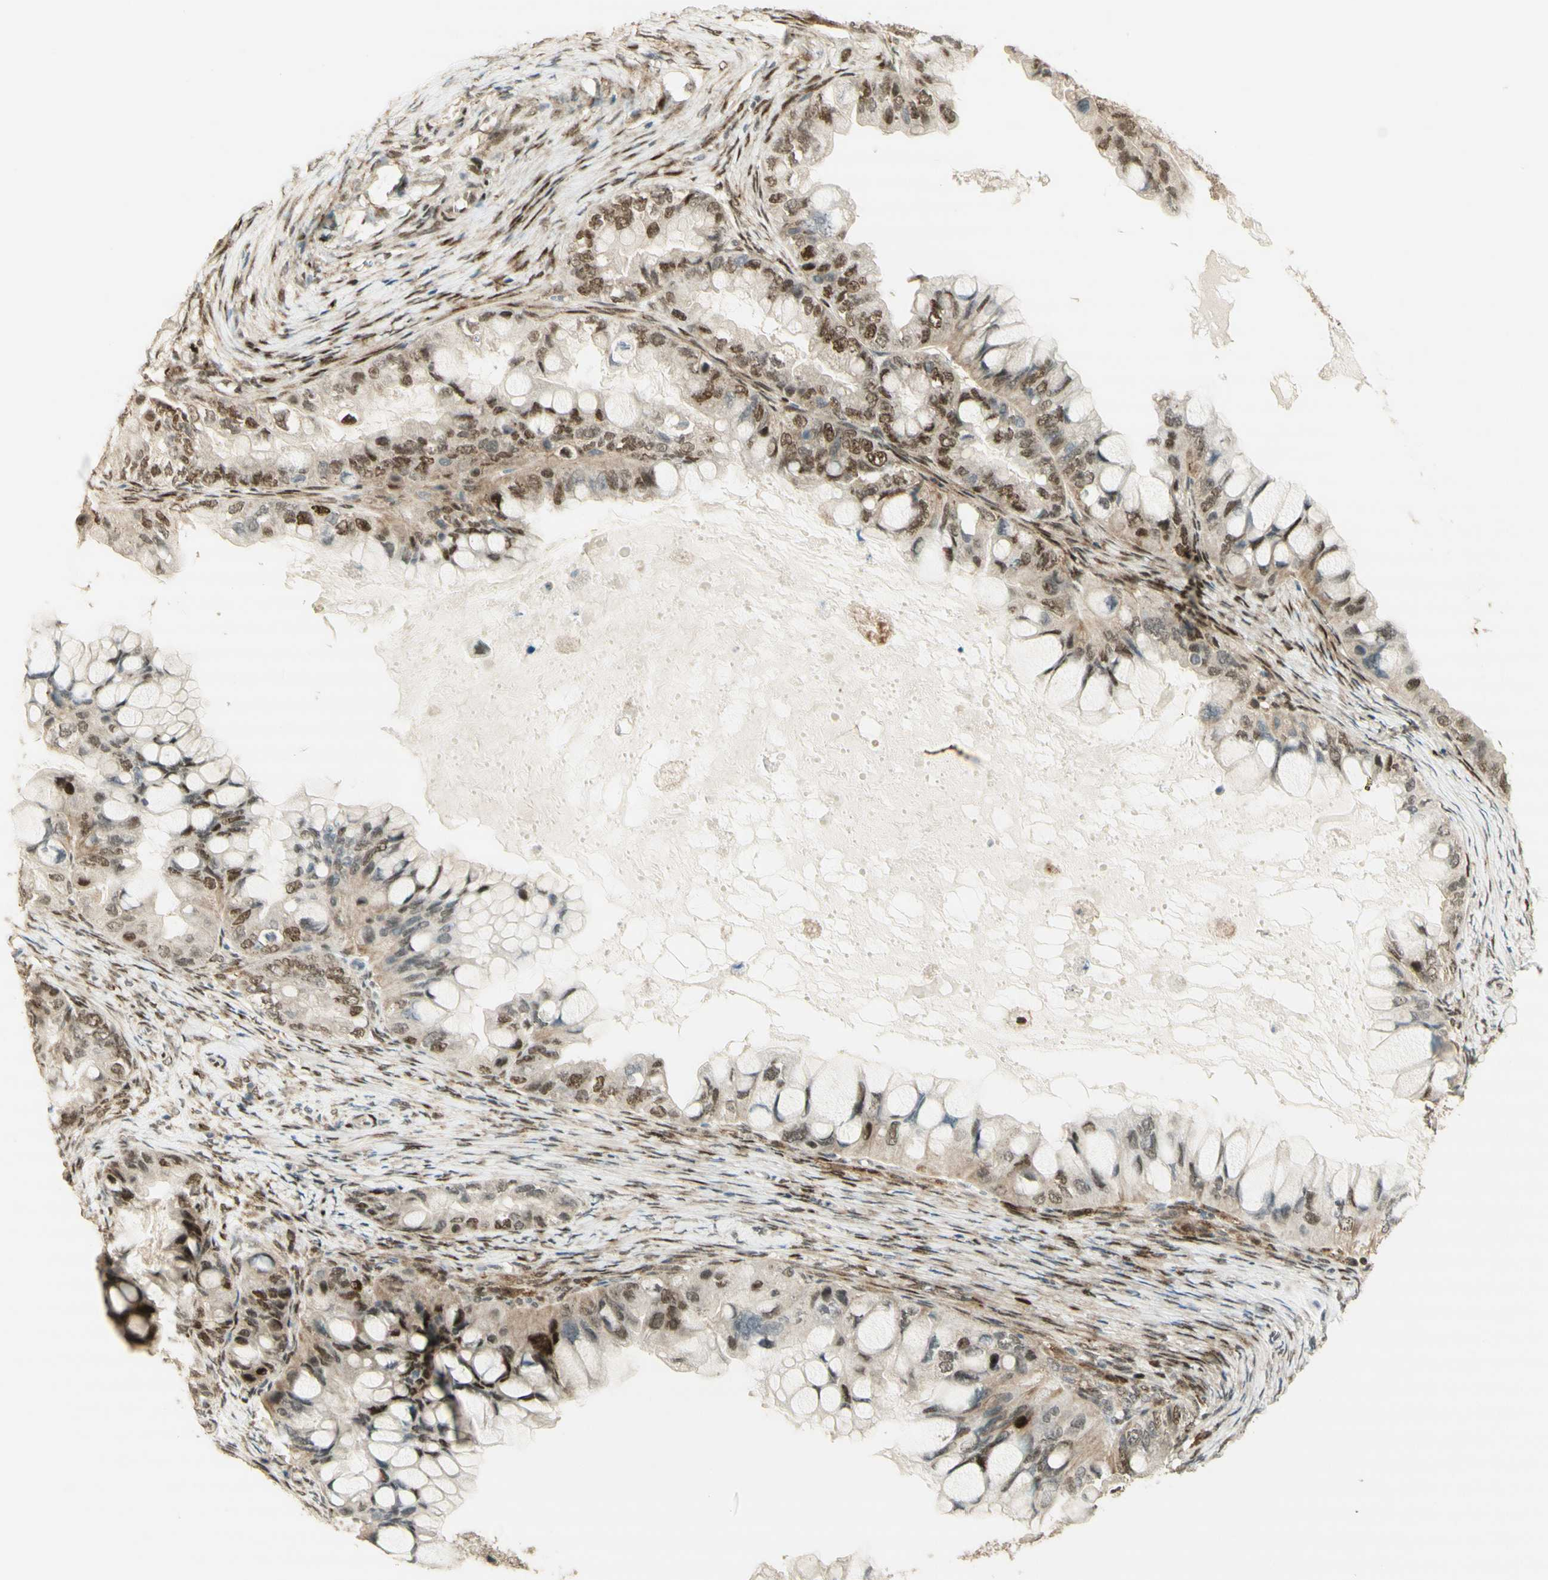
{"staining": {"intensity": "strong", "quantity": ">75%", "location": "nuclear"}, "tissue": "ovarian cancer", "cell_type": "Tumor cells", "image_type": "cancer", "snomed": [{"axis": "morphology", "description": "Cystadenocarcinoma, mucinous, NOS"}, {"axis": "topography", "description": "Ovary"}], "caption": "Immunohistochemistry (DAB) staining of ovarian mucinous cystadenocarcinoma exhibits strong nuclear protein staining in about >75% of tumor cells.", "gene": "FOXP1", "patient": {"sex": "female", "age": 80}}